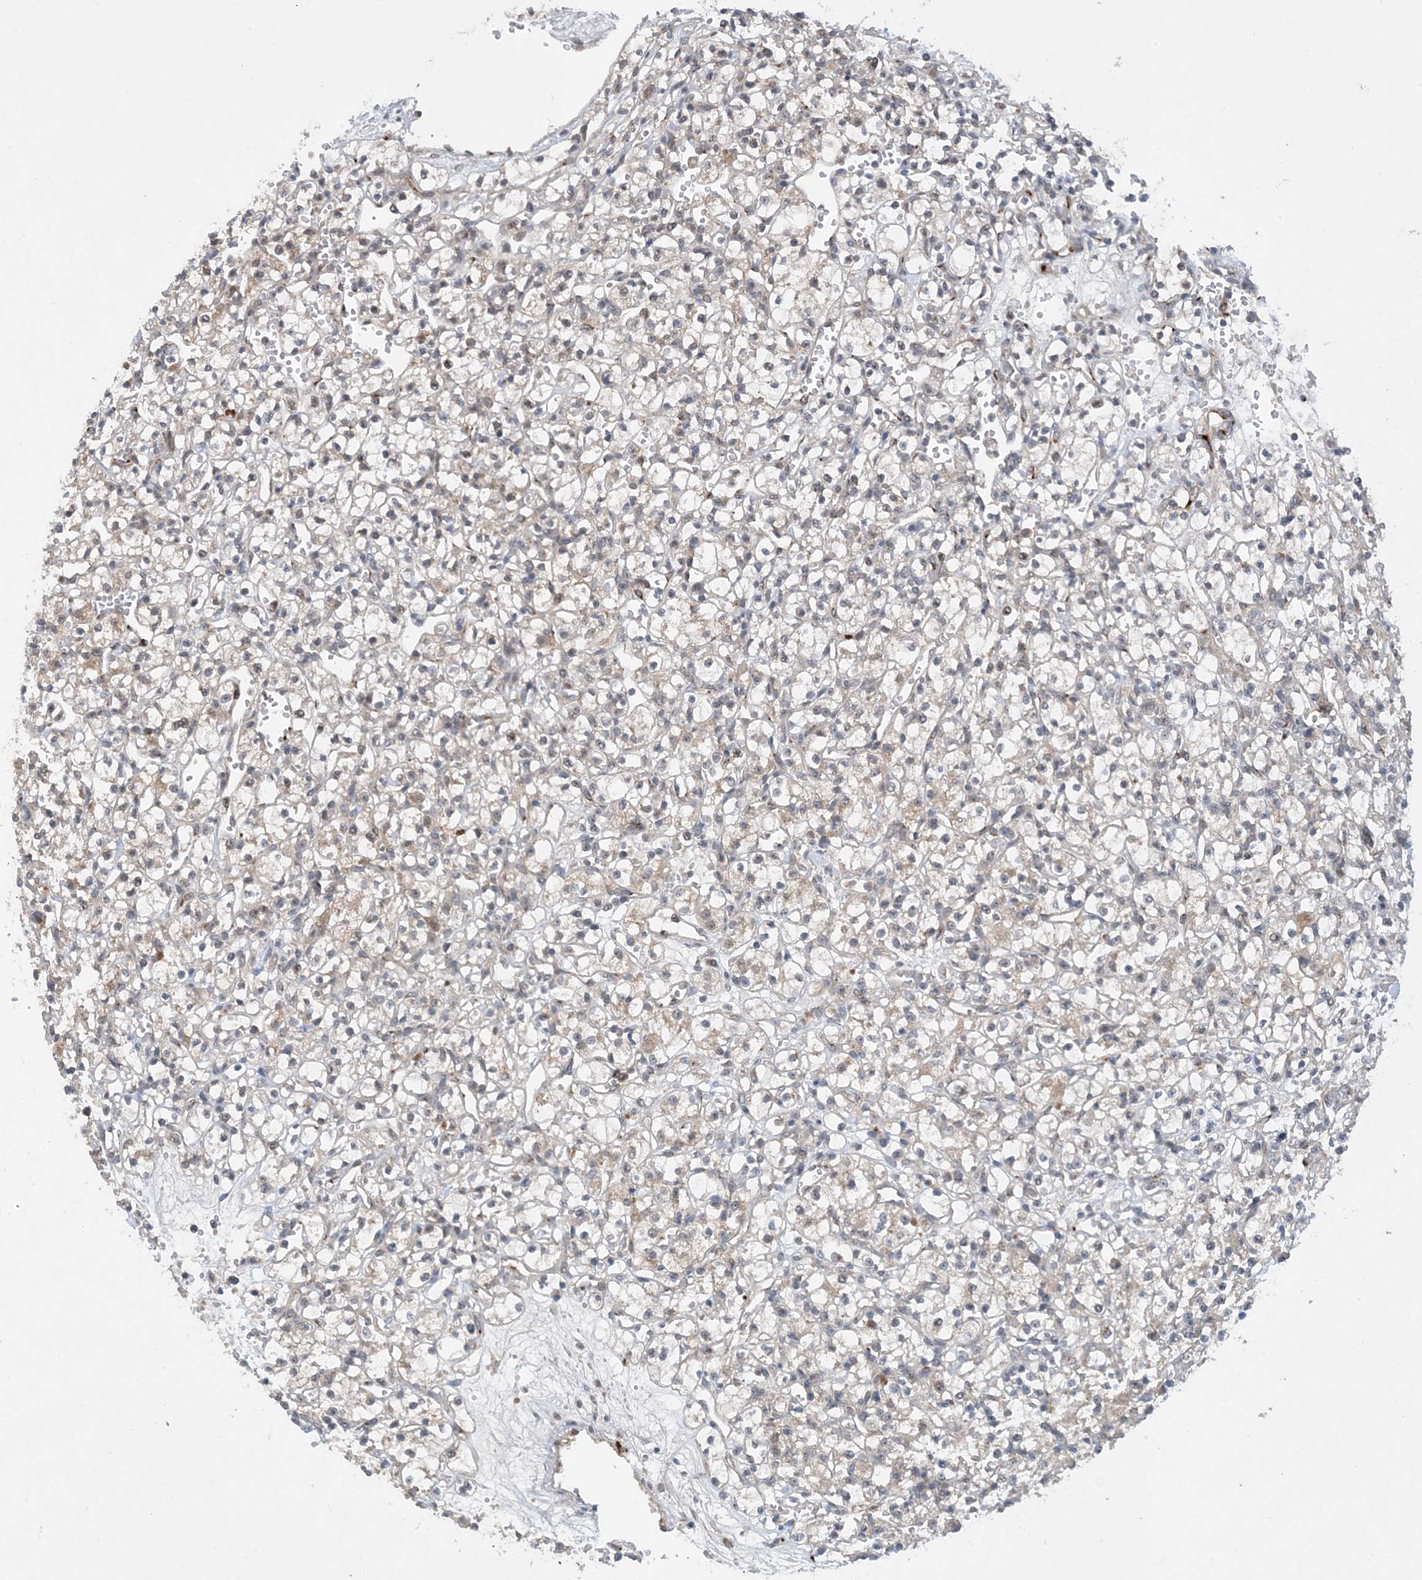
{"staining": {"intensity": "weak", "quantity": "25%-75%", "location": "cytoplasmic/membranous"}, "tissue": "renal cancer", "cell_type": "Tumor cells", "image_type": "cancer", "snomed": [{"axis": "morphology", "description": "Adenocarcinoma, NOS"}, {"axis": "topography", "description": "Kidney"}], "caption": "About 25%-75% of tumor cells in human adenocarcinoma (renal) display weak cytoplasmic/membranous protein positivity as visualized by brown immunohistochemical staining.", "gene": "TINAG", "patient": {"sex": "female", "age": 59}}